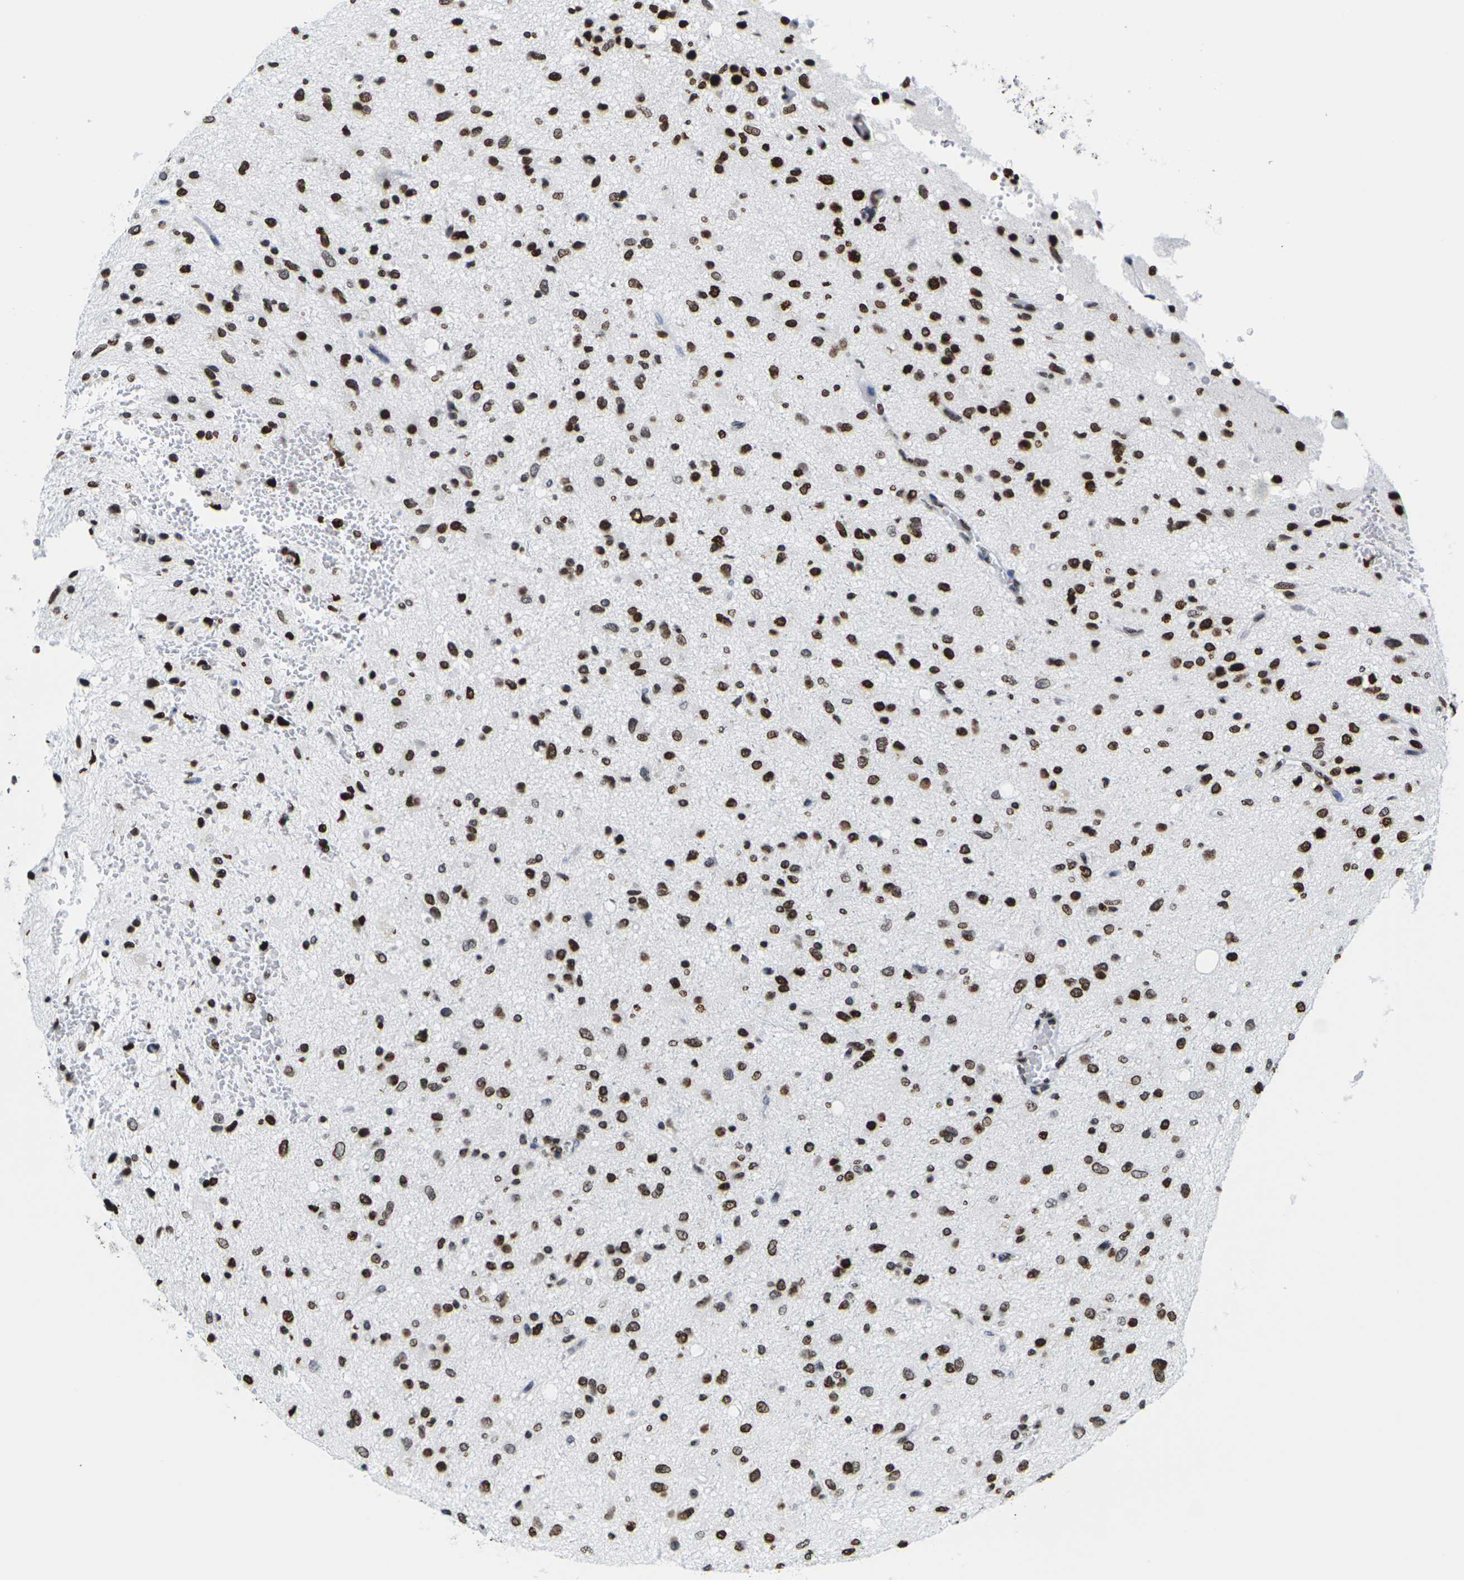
{"staining": {"intensity": "strong", "quantity": ">75%", "location": "cytoplasmic/membranous,nuclear"}, "tissue": "glioma", "cell_type": "Tumor cells", "image_type": "cancer", "snomed": [{"axis": "morphology", "description": "Glioma, malignant, Low grade"}, {"axis": "topography", "description": "Brain"}], "caption": "IHC photomicrograph of malignant glioma (low-grade) stained for a protein (brown), which displays high levels of strong cytoplasmic/membranous and nuclear expression in approximately >75% of tumor cells.", "gene": "H2AC21", "patient": {"sex": "male", "age": 77}}